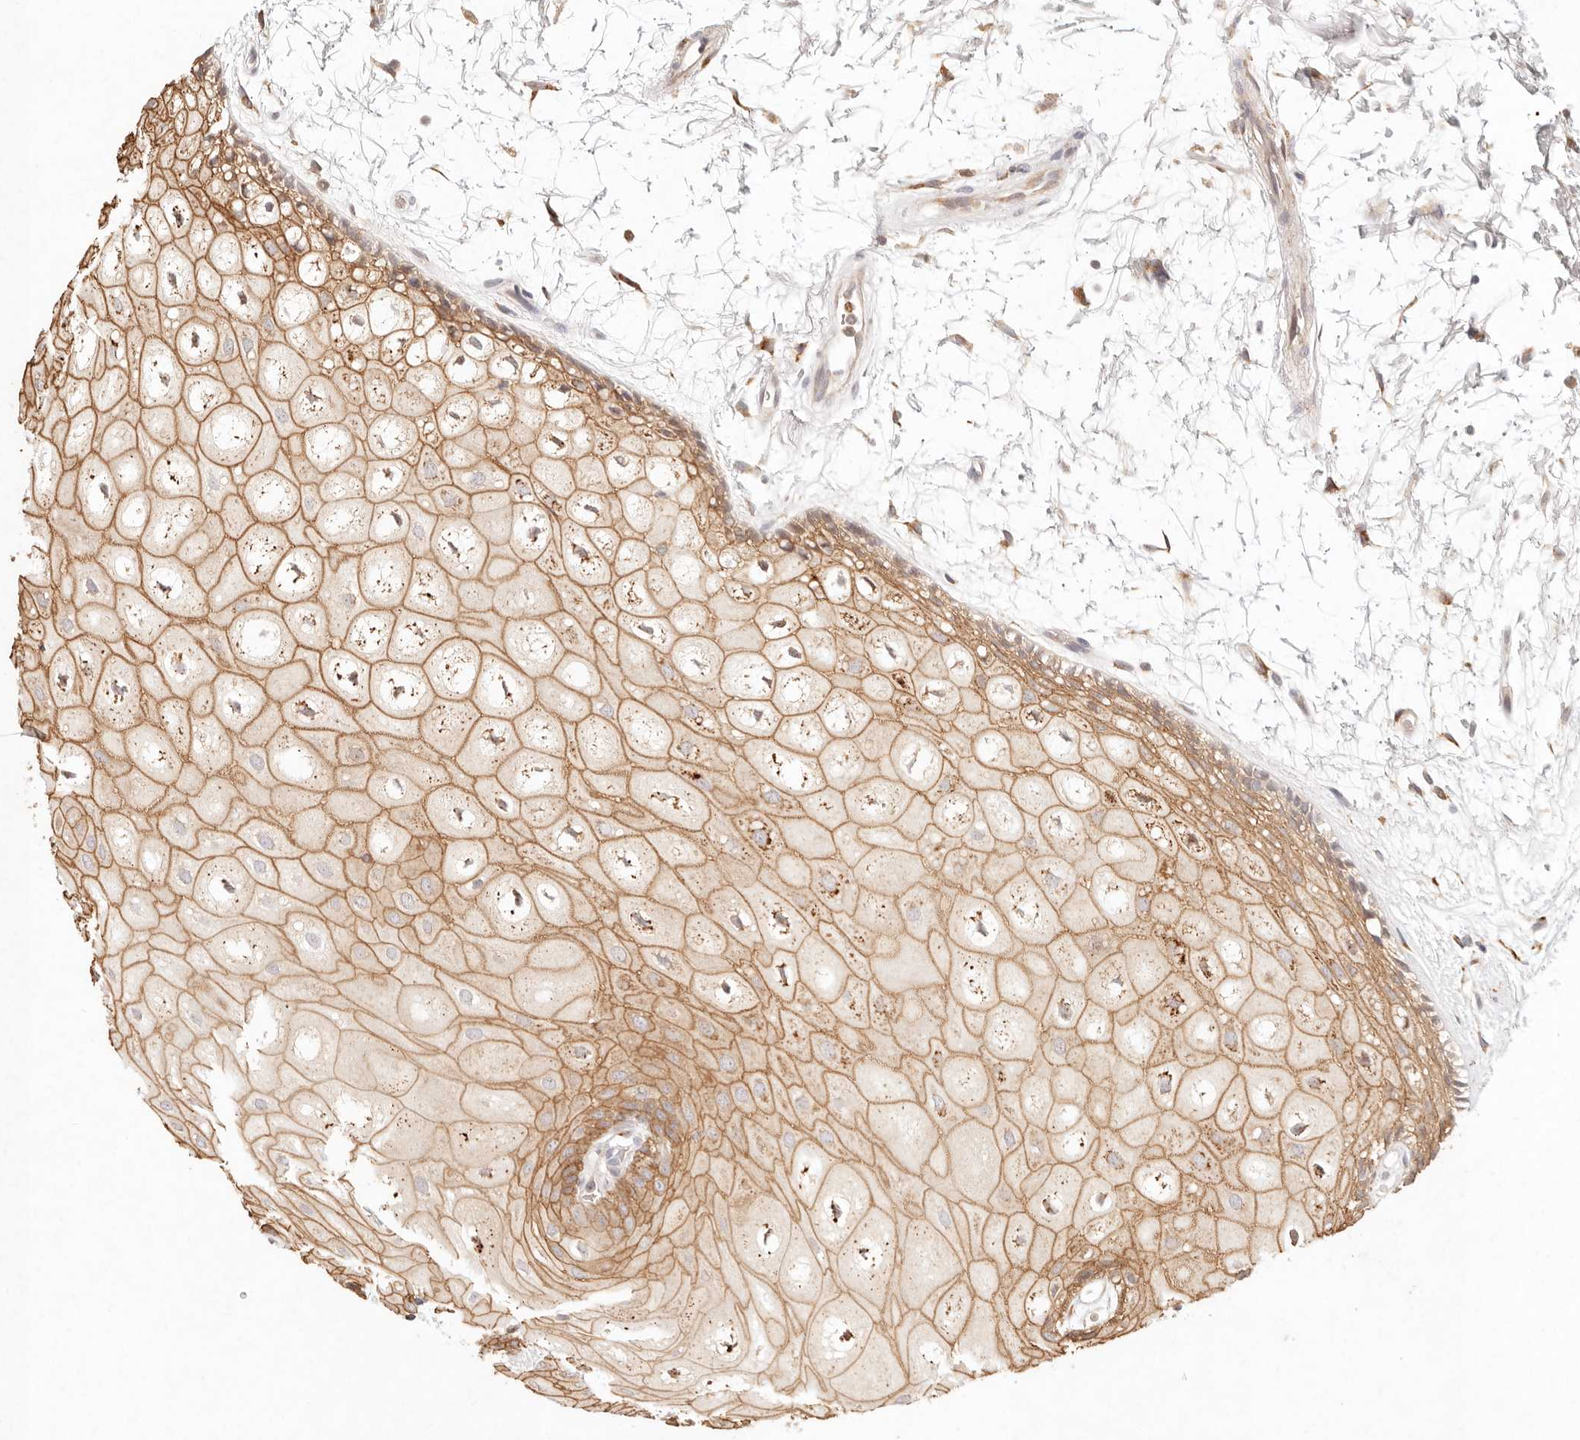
{"staining": {"intensity": "strong", "quantity": ">75%", "location": "cytoplasmic/membranous"}, "tissue": "oral mucosa", "cell_type": "Squamous epithelial cells", "image_type": "normal", "snomed": [{"axis": "morphology", "description": "Normal tissue, NOS"}, {"axis": "topography", "description": "Skeletal muscle"}, {"axis": "topography", "description": "Oral tissue"}, {"axis": "topography", "description": "Peripheral nerve tissue"}], "caption": "This micrograph demonstrates immunohistochemistry (IHC) staining of normal oral mucosa, with high strong cytoplasmic/membranous staining in about >75% of squamous epithelial cells.", "gene": "C1orf127", "patient": {"sex": "female", "age": 84}}